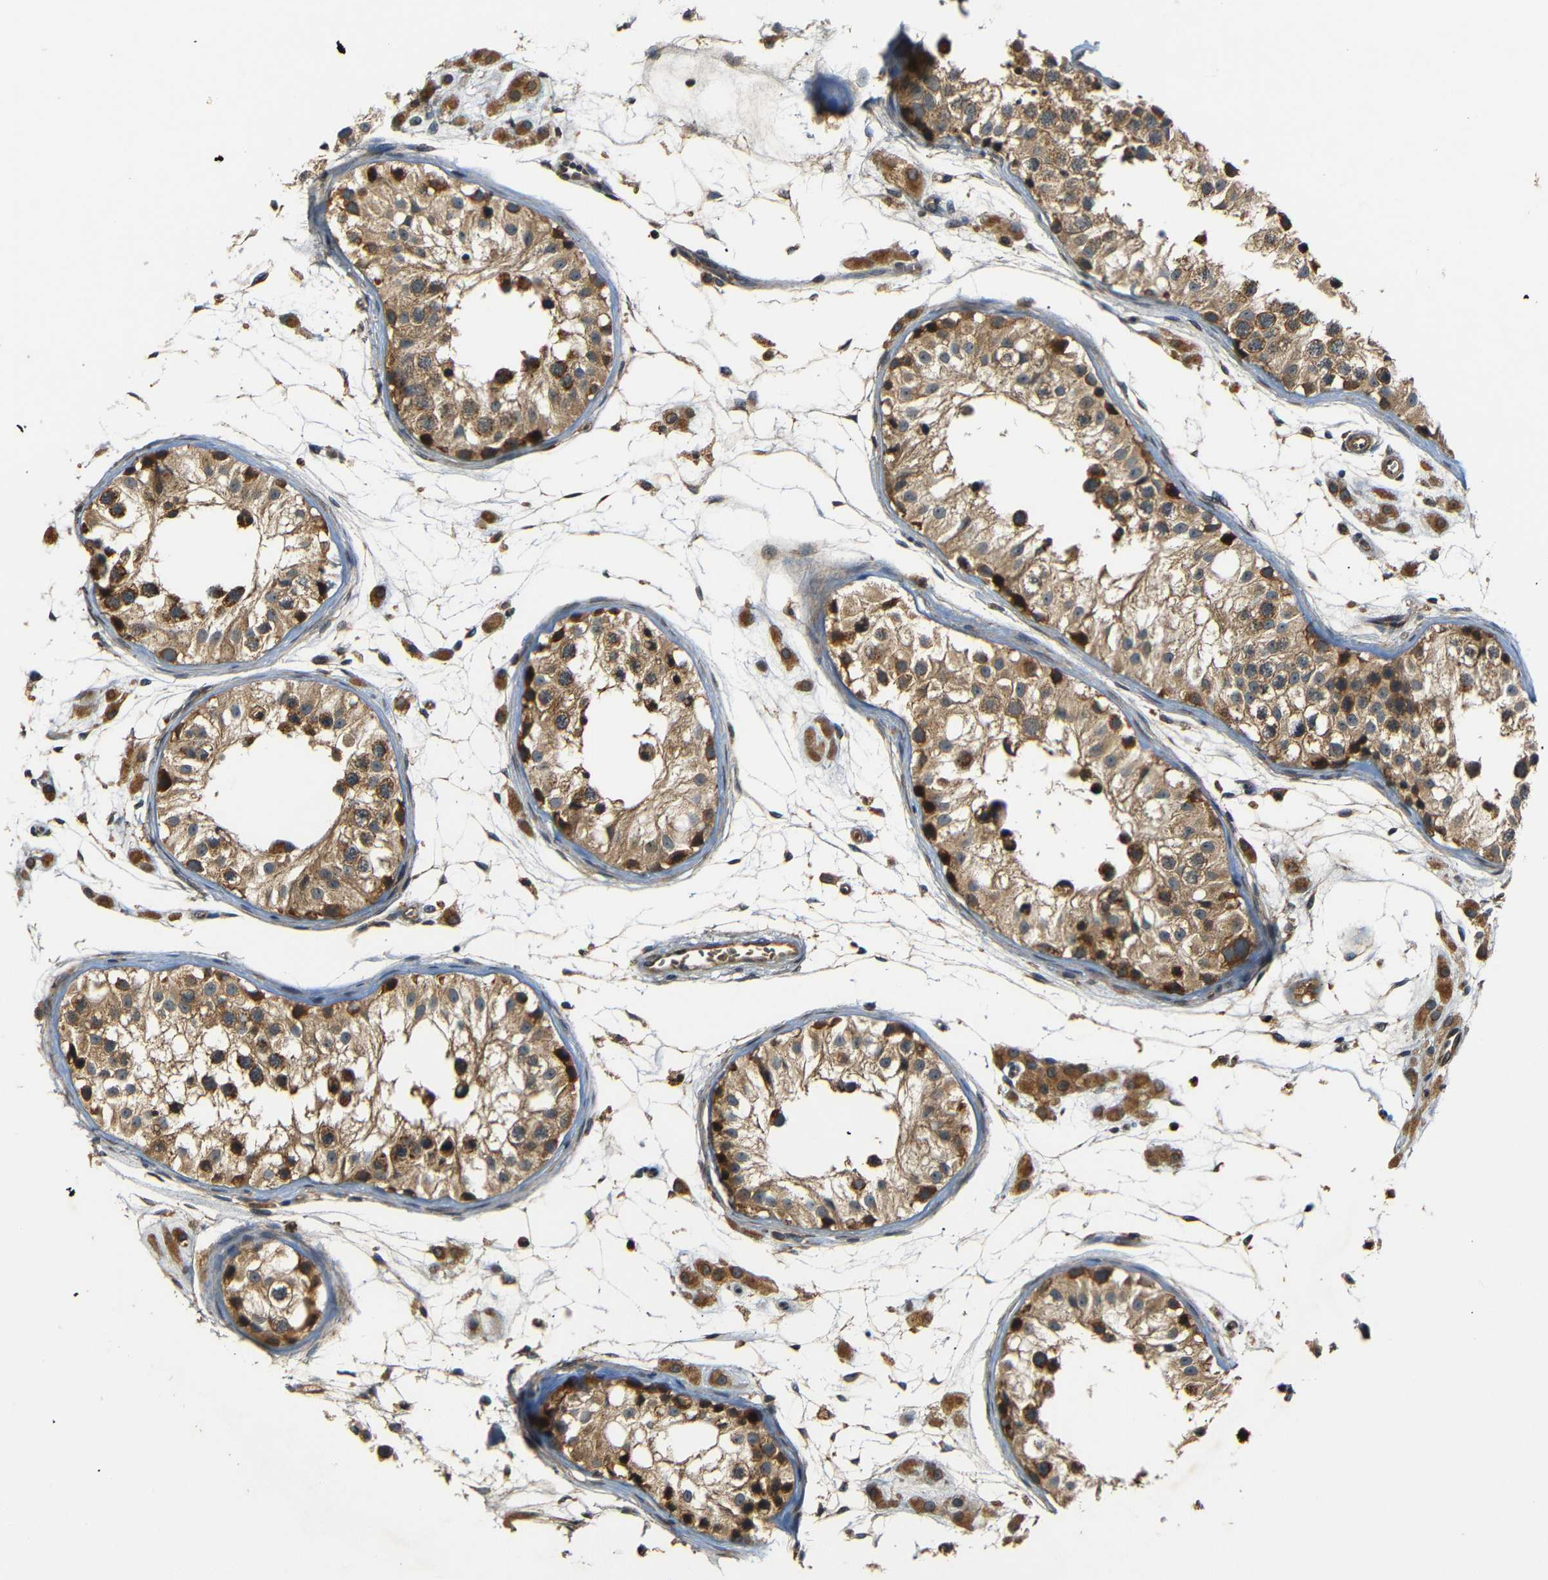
{"staining": {"intensity": "moderate", "quantity": ">75%", "location": "cytoplasmic/membranous"}, "tissue": "testis", "cell_type": "Cells in seminiferous ducts", "image_type": "normal", "snomed": [{"axis": "morphology", "description": "Normal tissue, NOS"}, {"axis": "morphology", "description": "Adenocarcinoma, metastatic, NOS"}, {"axis": "topography", "description": "Testis"}], "caption": "Immunohistochemistry staining of benign testis, which exhibits medium levels of moderate cytoplasmic/membranous expression in about >75% of cells in seminiferous ducts indicating moderate cytoplasmic/membranous protein expression. The staining was performed using DAB (brown) for protein detection and nuclei were counterstained in hematoxylin (blue).", "gene": "TANK", "patient": {"sex": "male", "age": 26}}